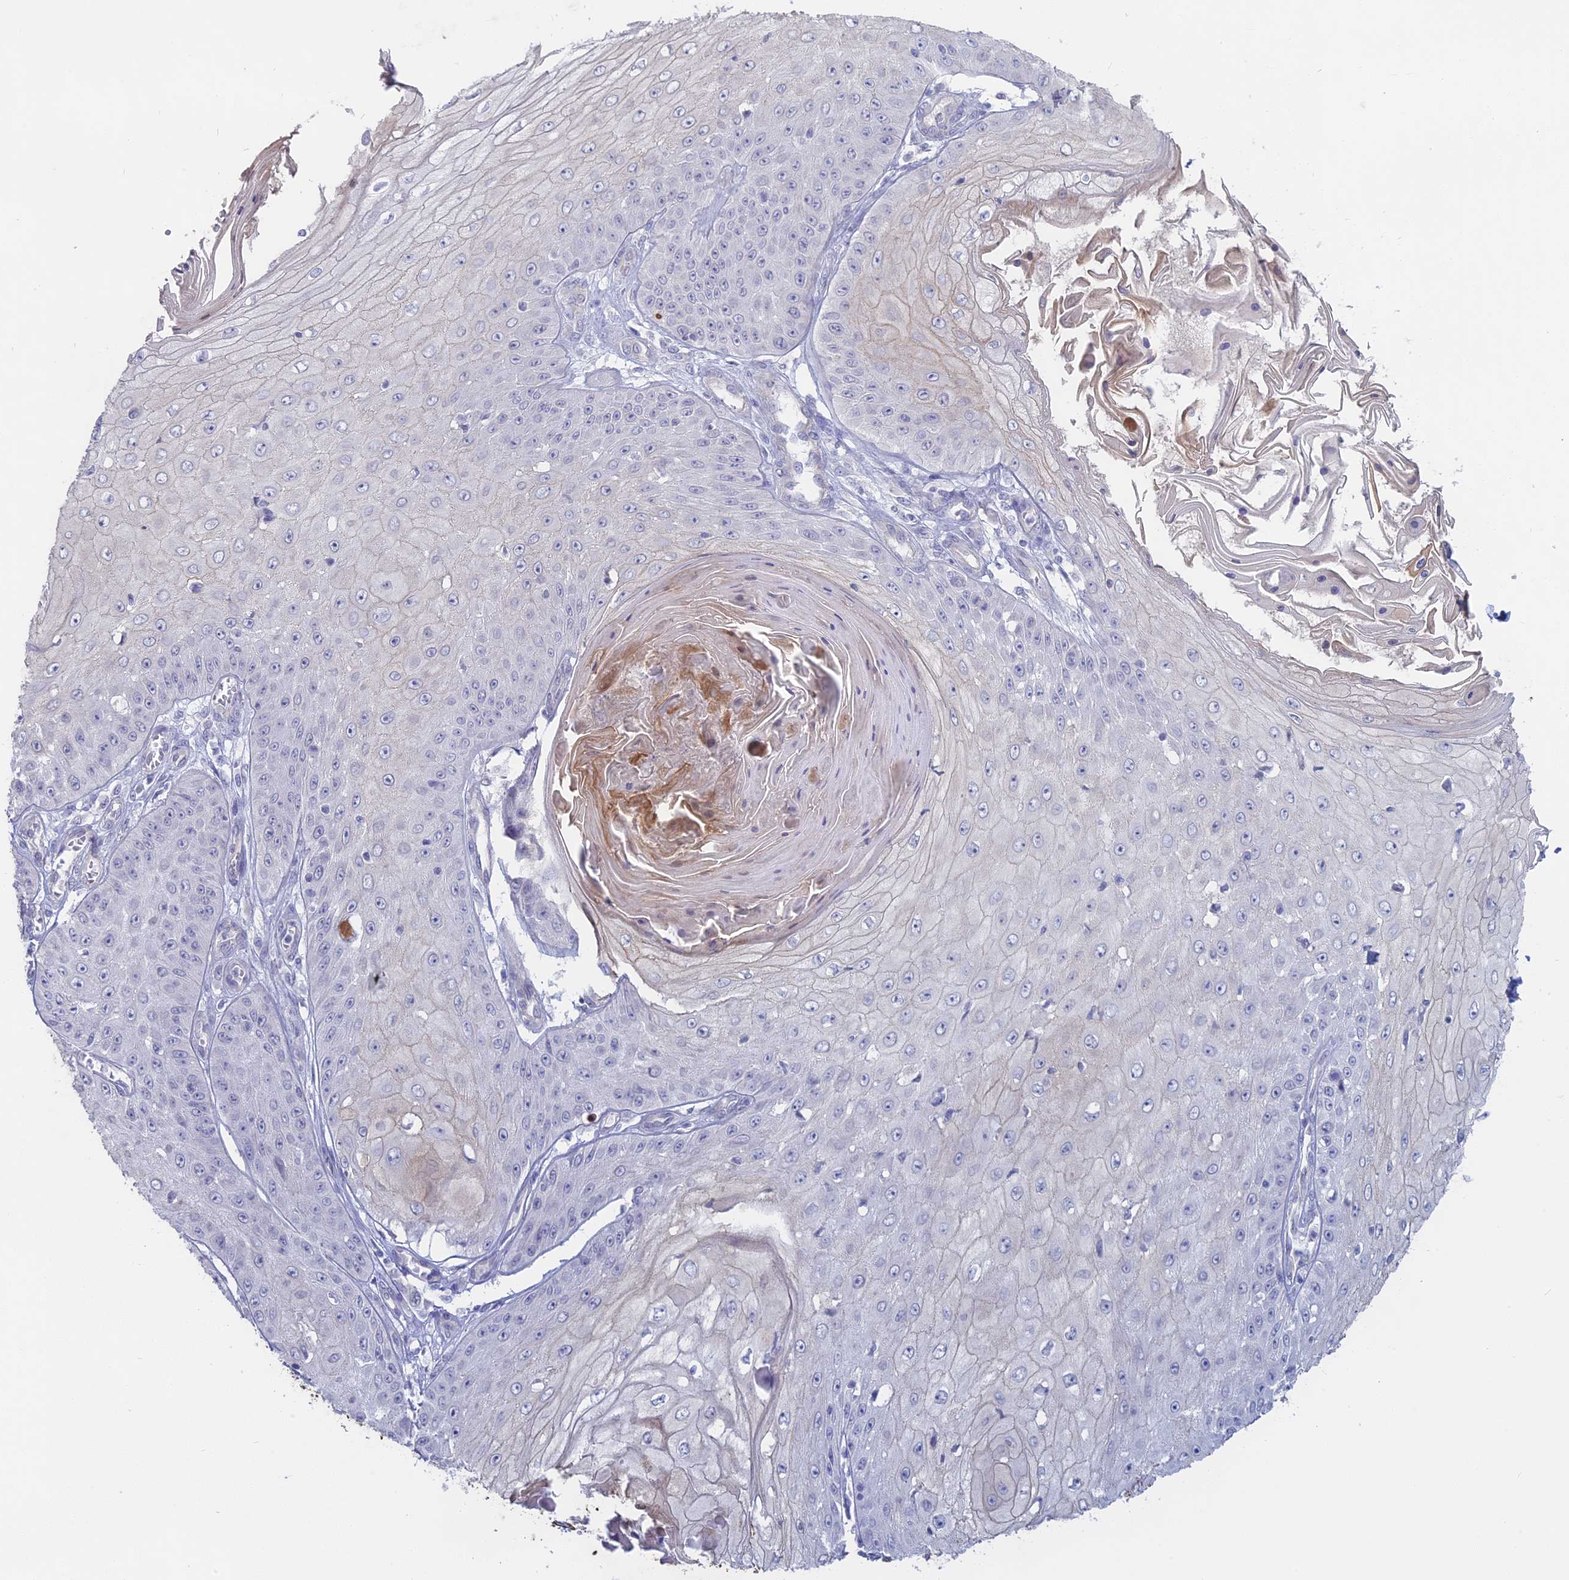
{"staining": {"intensity": "negative", "quantity": "none", "location": "none"}, "tissue": "skin cancer", "cell_type": "Tumor cells", "image_type": "cancer", "snomed": [{"axis": "morphology", "description": "Squamous cell carcinoma, NOS"}, {"axis": "topography", "description": "Skin"}], "caption": "IHC micrograph of neoplastic tissue: skin cancer stained with DAB exhibits no significant protein expression in tumor cells.", "gene": "MYO5B", "patient": {"sex": "male", "age": 70}}